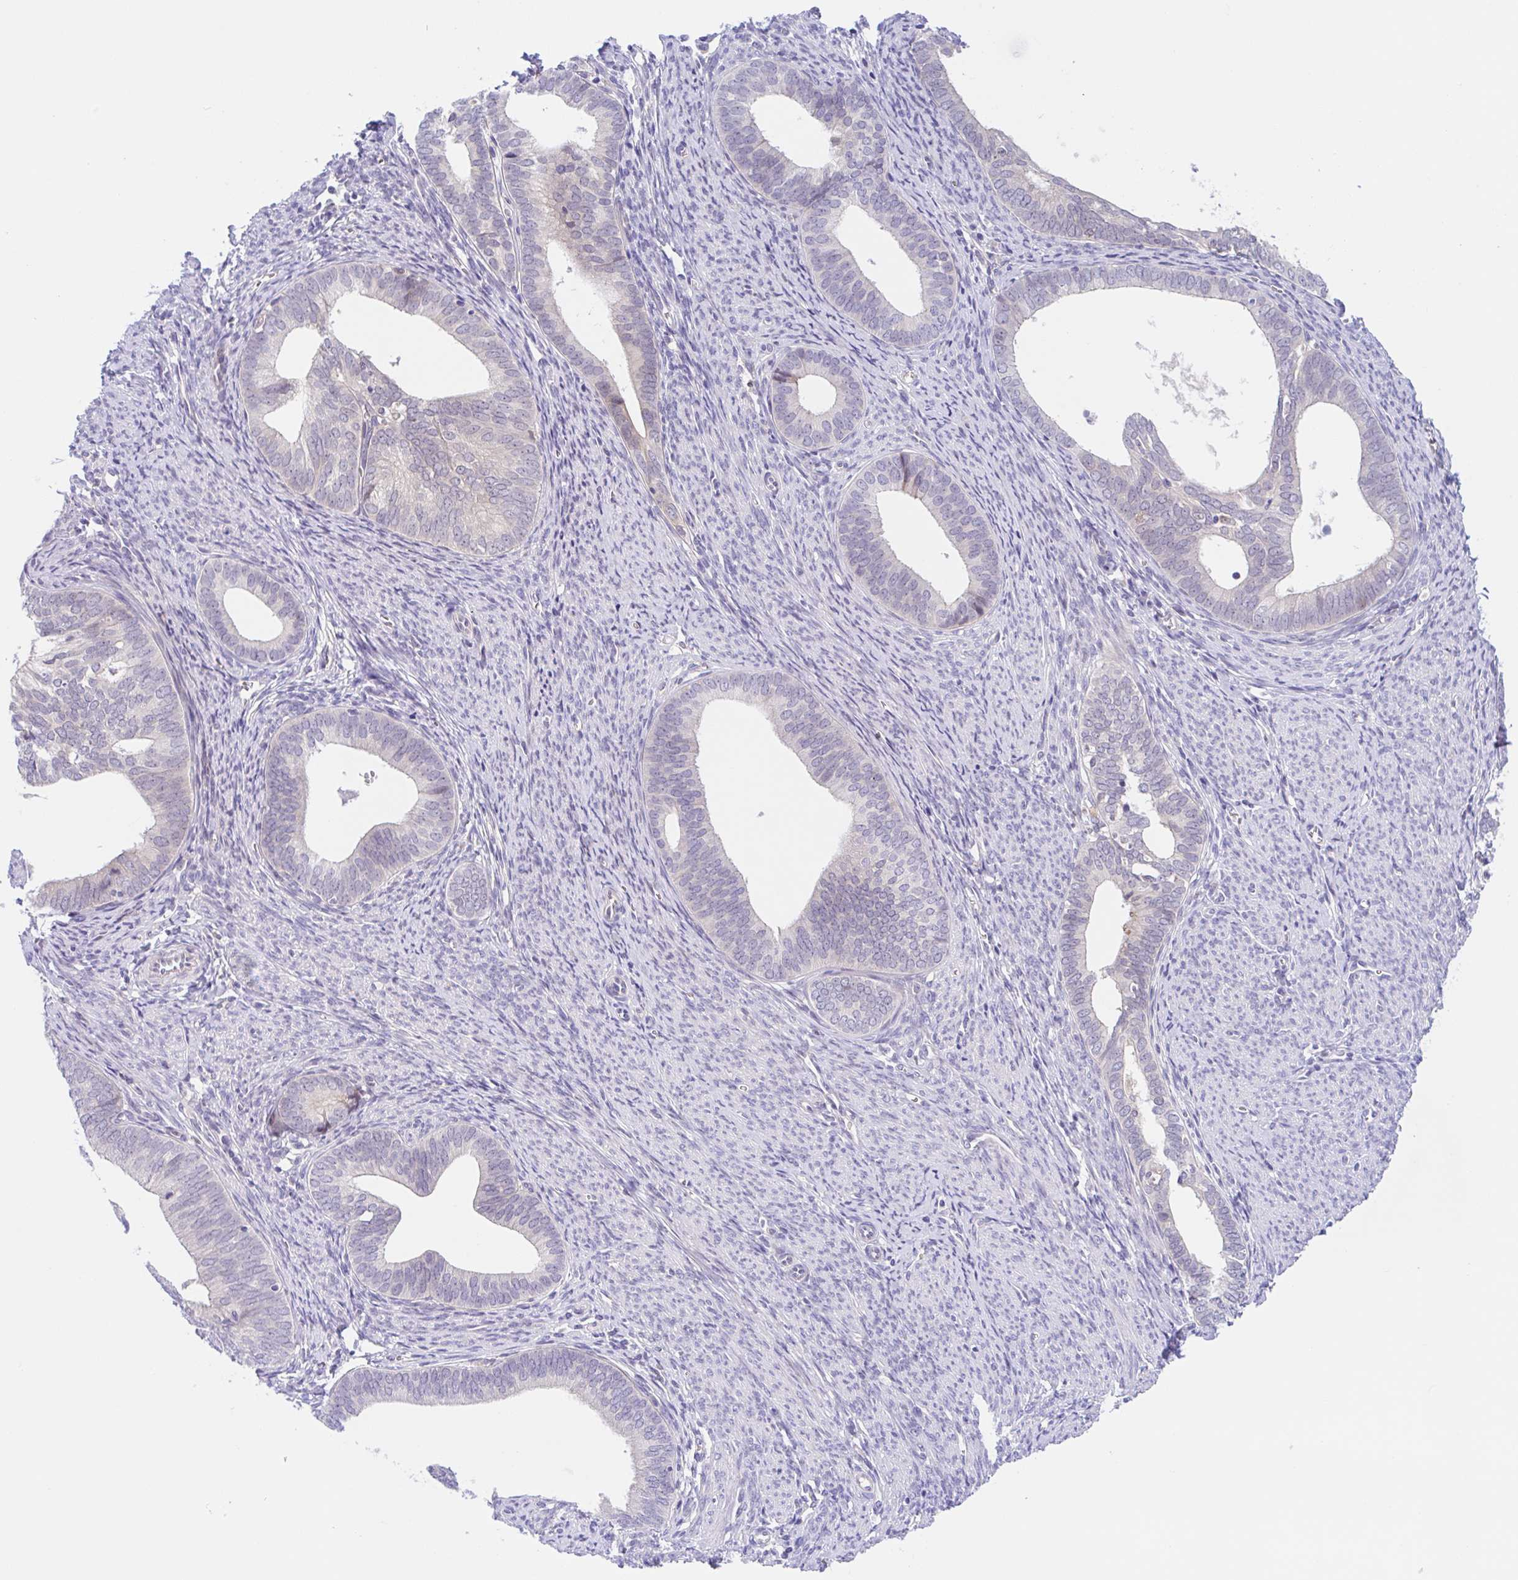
{"staining": {"intensity": "negative", "quantity": "none", "location": "none"}, "tissue": "endometrial cancer", "cell_type": "Tumor cells", "image_type": "cancer", "snomed": [{"axis": "morphology", "description": "Adenocarcinoma, NOS"}, {"axis": "topography", "description": "Endometrium"}], "caption": "Adenocarcinoma (endometrial) was stained to show a protein in brown. There is no significant expression in tumor cells.", "gene": "TMEM86A", "patient": {"sex": "female", "age": 75}}